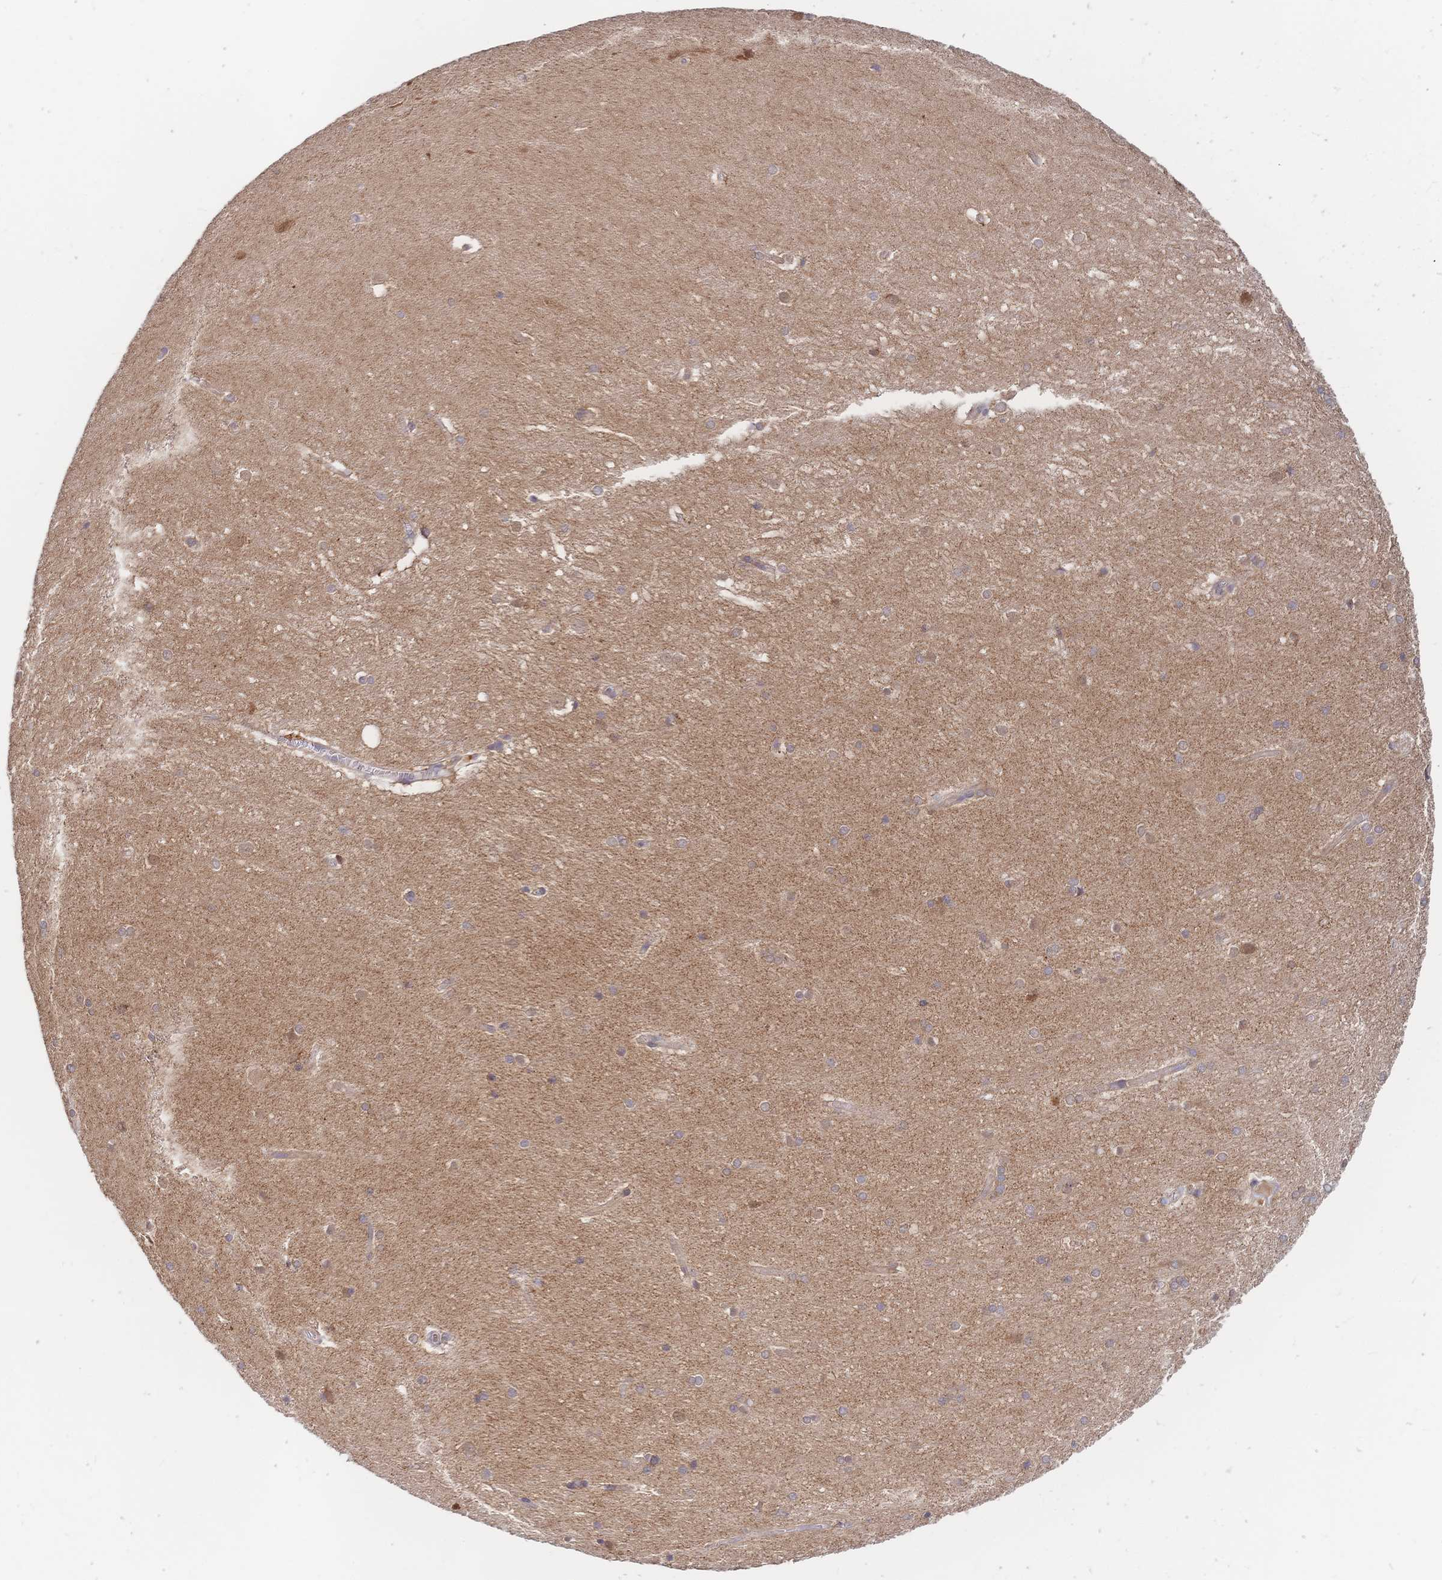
{"staining": {"intensity": "negative", "quantity": "none", "location": "none"}, "tissue": "hippocampus", "cell_type": "Glial cells", "image_type": "normal", "snomed": [{"axis": "morphology", "description": "Normal tissue, NOS"}, {"axis": "topography", "description": "Cerebral cortex"}, {"axis": "topography", "description": "Hippocampus"}], "caption": "A photomicrograph of human hippocampus is negative for staining in glial cells.", "gene": "LMO4", "patient": {"sex": "female", "age": 19}}